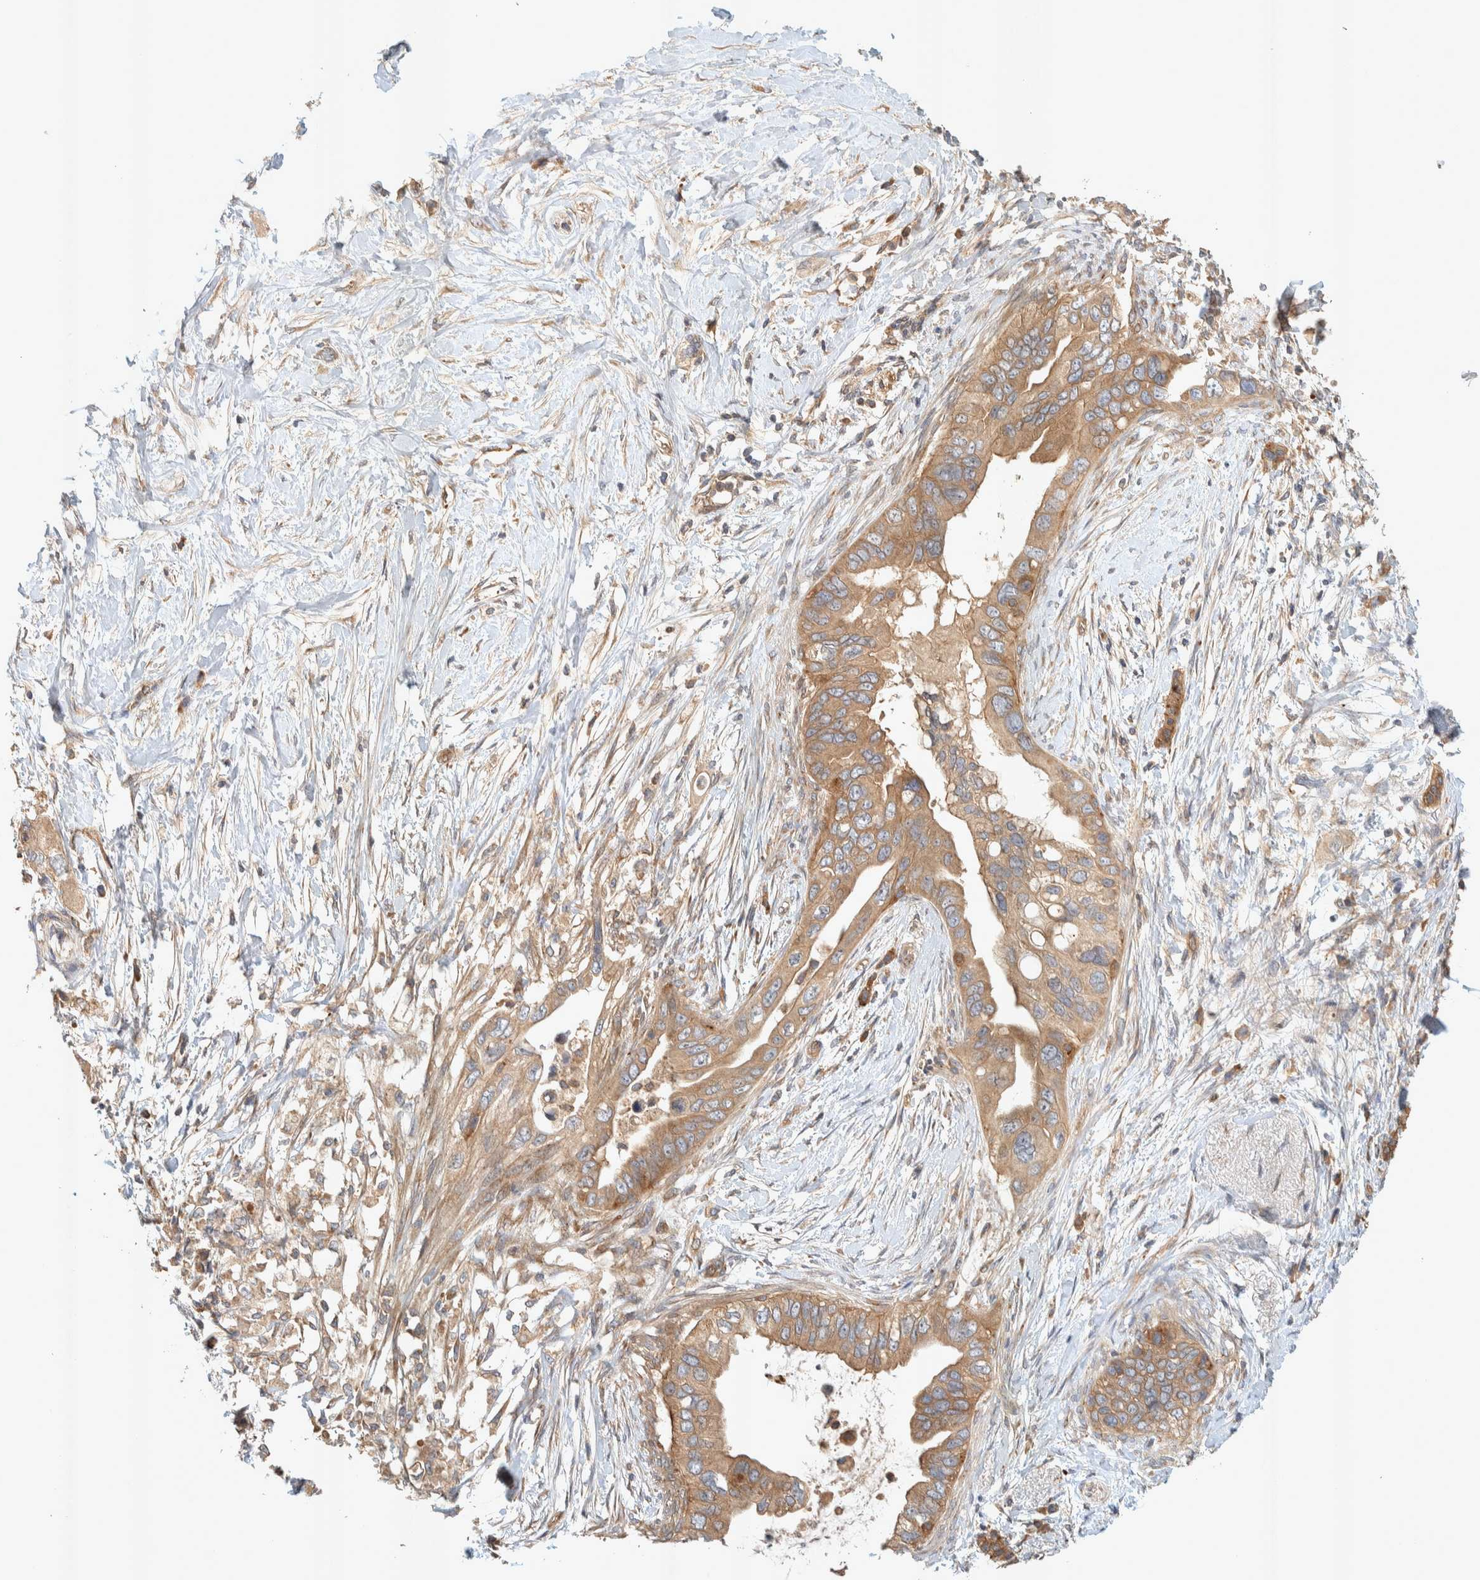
{"staining": {"intensity": "moderate", "quantity": ">75%", "location": "cytoplasmic/membranous"}, "tissue": "pancreatic cancer", "cell_type": "Tumor cells", "image_type": "cancer", "snomed": [{"axis": "morphology", "description": "Adenocarcinoma, NOS"}, {"axis": "topography", "description": "Pancreas"}], "caption": "A histopathology image of pancreatic adenocarcinoma stained for a protein demonstrates moderate cytoplasmic/membranous brown staining in tumor cells. (Stains: DAB (3,3'-diaminobenzidine) in brown, nuclei in blue, Microscopy: brightfield microscopy at high magnification).", "gene": "PXK", "patient": {"sex": "female", "age": 56}}